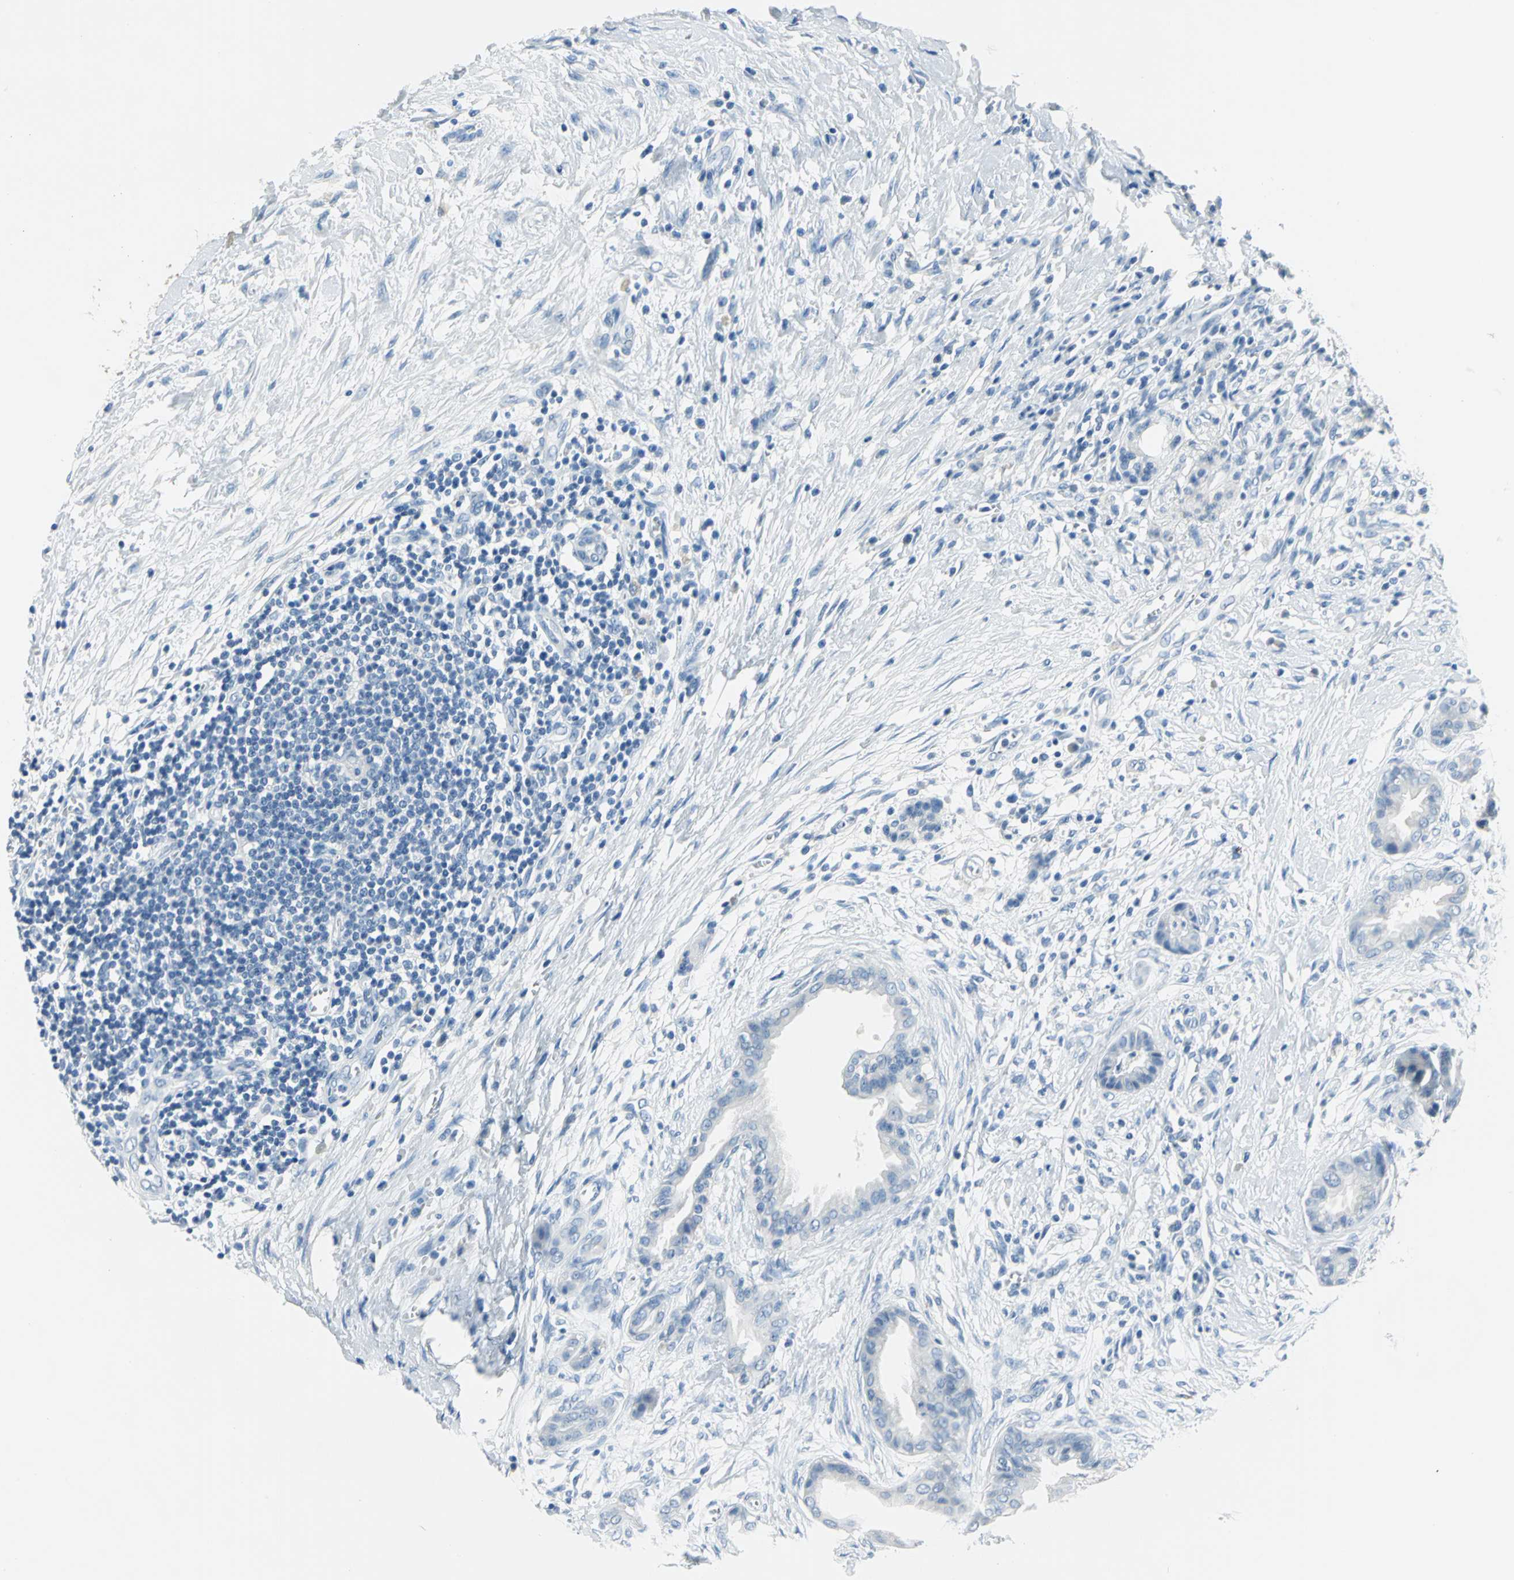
{"staining": {"intensity": "negative", "quantity": "none", "location": "none"}, "tissue": "pancreatic cancer", "cell_type": "Tumor cells", "image_type": "cancer", "snomed": [{"axis": "morphology", "description": "Adenocarcinoma, NOS"}, {"axis": "topography", "description": "Pancreas"}], "caption": "Tumor cells show no significant positivity in adenocarcinoma (pancreatic).", "gene": "PKLR", "patient": {"sex": "male", "age": 59}}